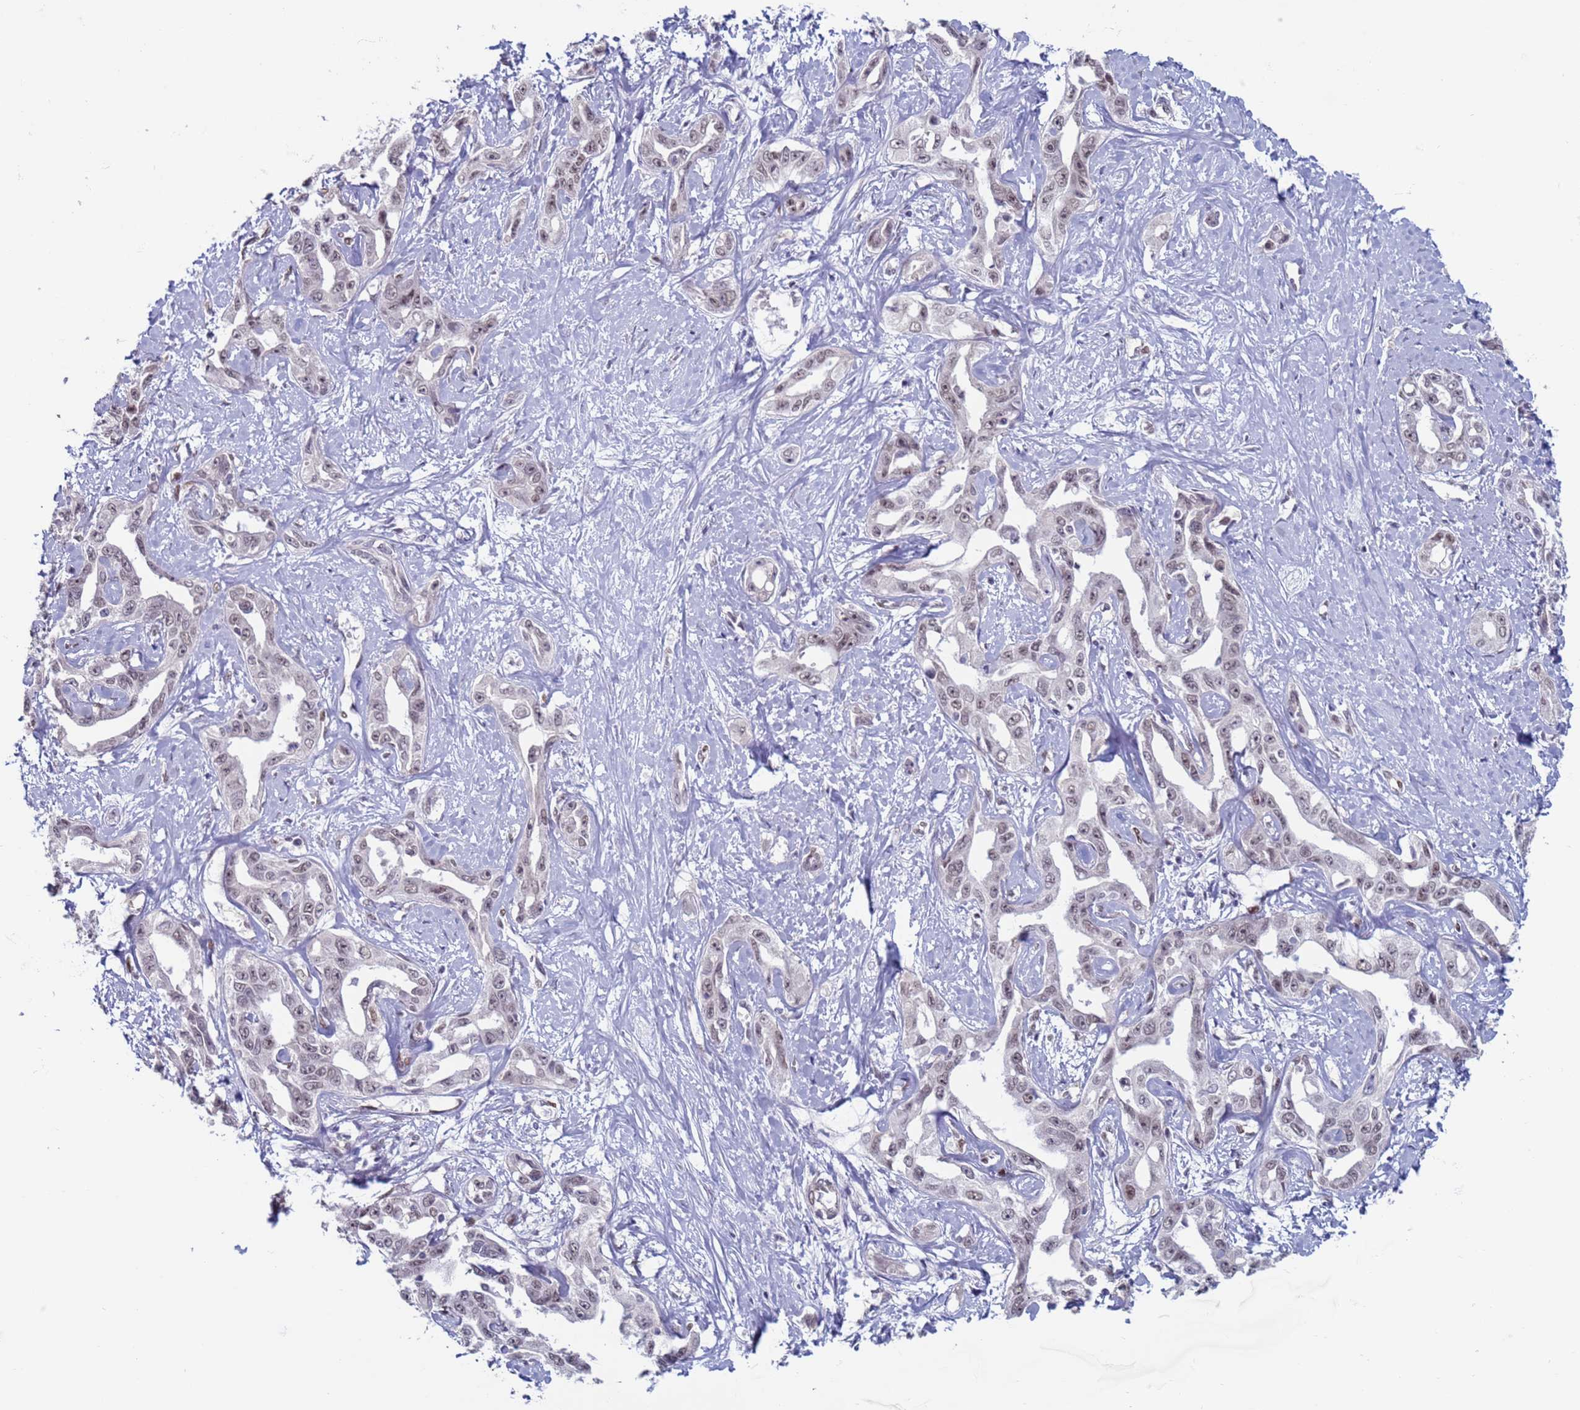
{"staining": {"intensity": "weak", "quantity": ">75%", "location": "nuclear"}, "tissue": "liver cancer", "cell_type": "Tumor cells", "image_type": "cancer", "snomed": [{"axis": "morphology", "description": "Cholangiocarcinoma"}, {"axis": "topography", "description": "Liver"}], "caption": "Immunohistochemistry (IHC) photomicrograph of human liver cancer stained for a protein (brown), which displays low levels of weak nuclear staining in approximately >75% of tumor cells.", "gene": "SAE1", "patient": {"sex": "male", "age": 59}}